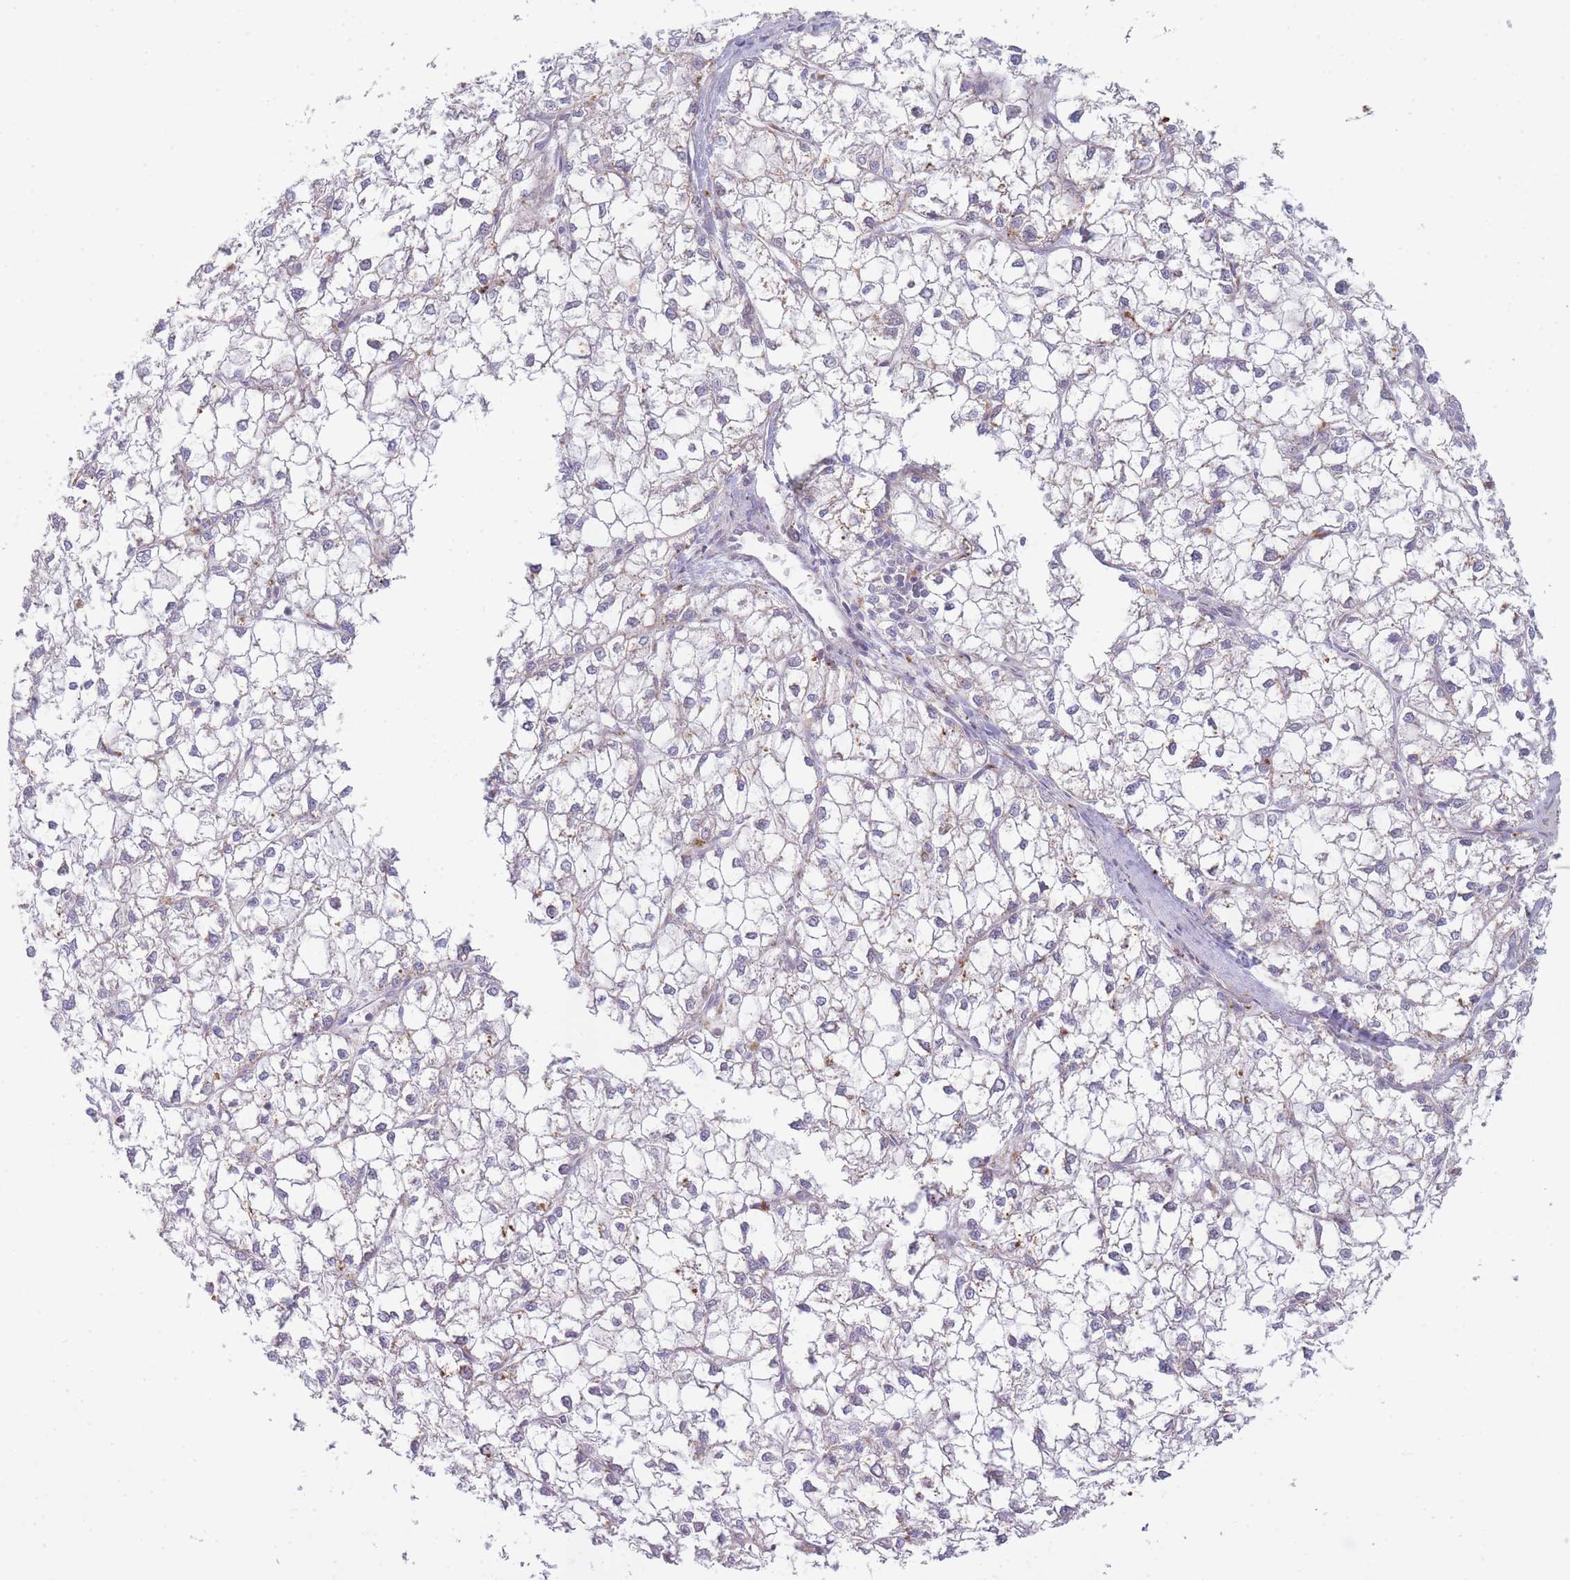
{"staining": {"intensity": "negative", "quantity": "none", "location": "none"}, "tissue": "liver cancer", "cell_type": "Tumor cells", "image_type": "cancer", "snomed": [{"axis": "morphology", "description": "Carcinoma, Hepatocellular, NOS"}, {"axis": "topography", "description": "Liver"}], "caption": "Image shows no protein positivity in tumor cells of liver hepatocellular carcinoma tissue.", "gene": "OR5L2", "patient": {"sex": "female", "age": 43}}